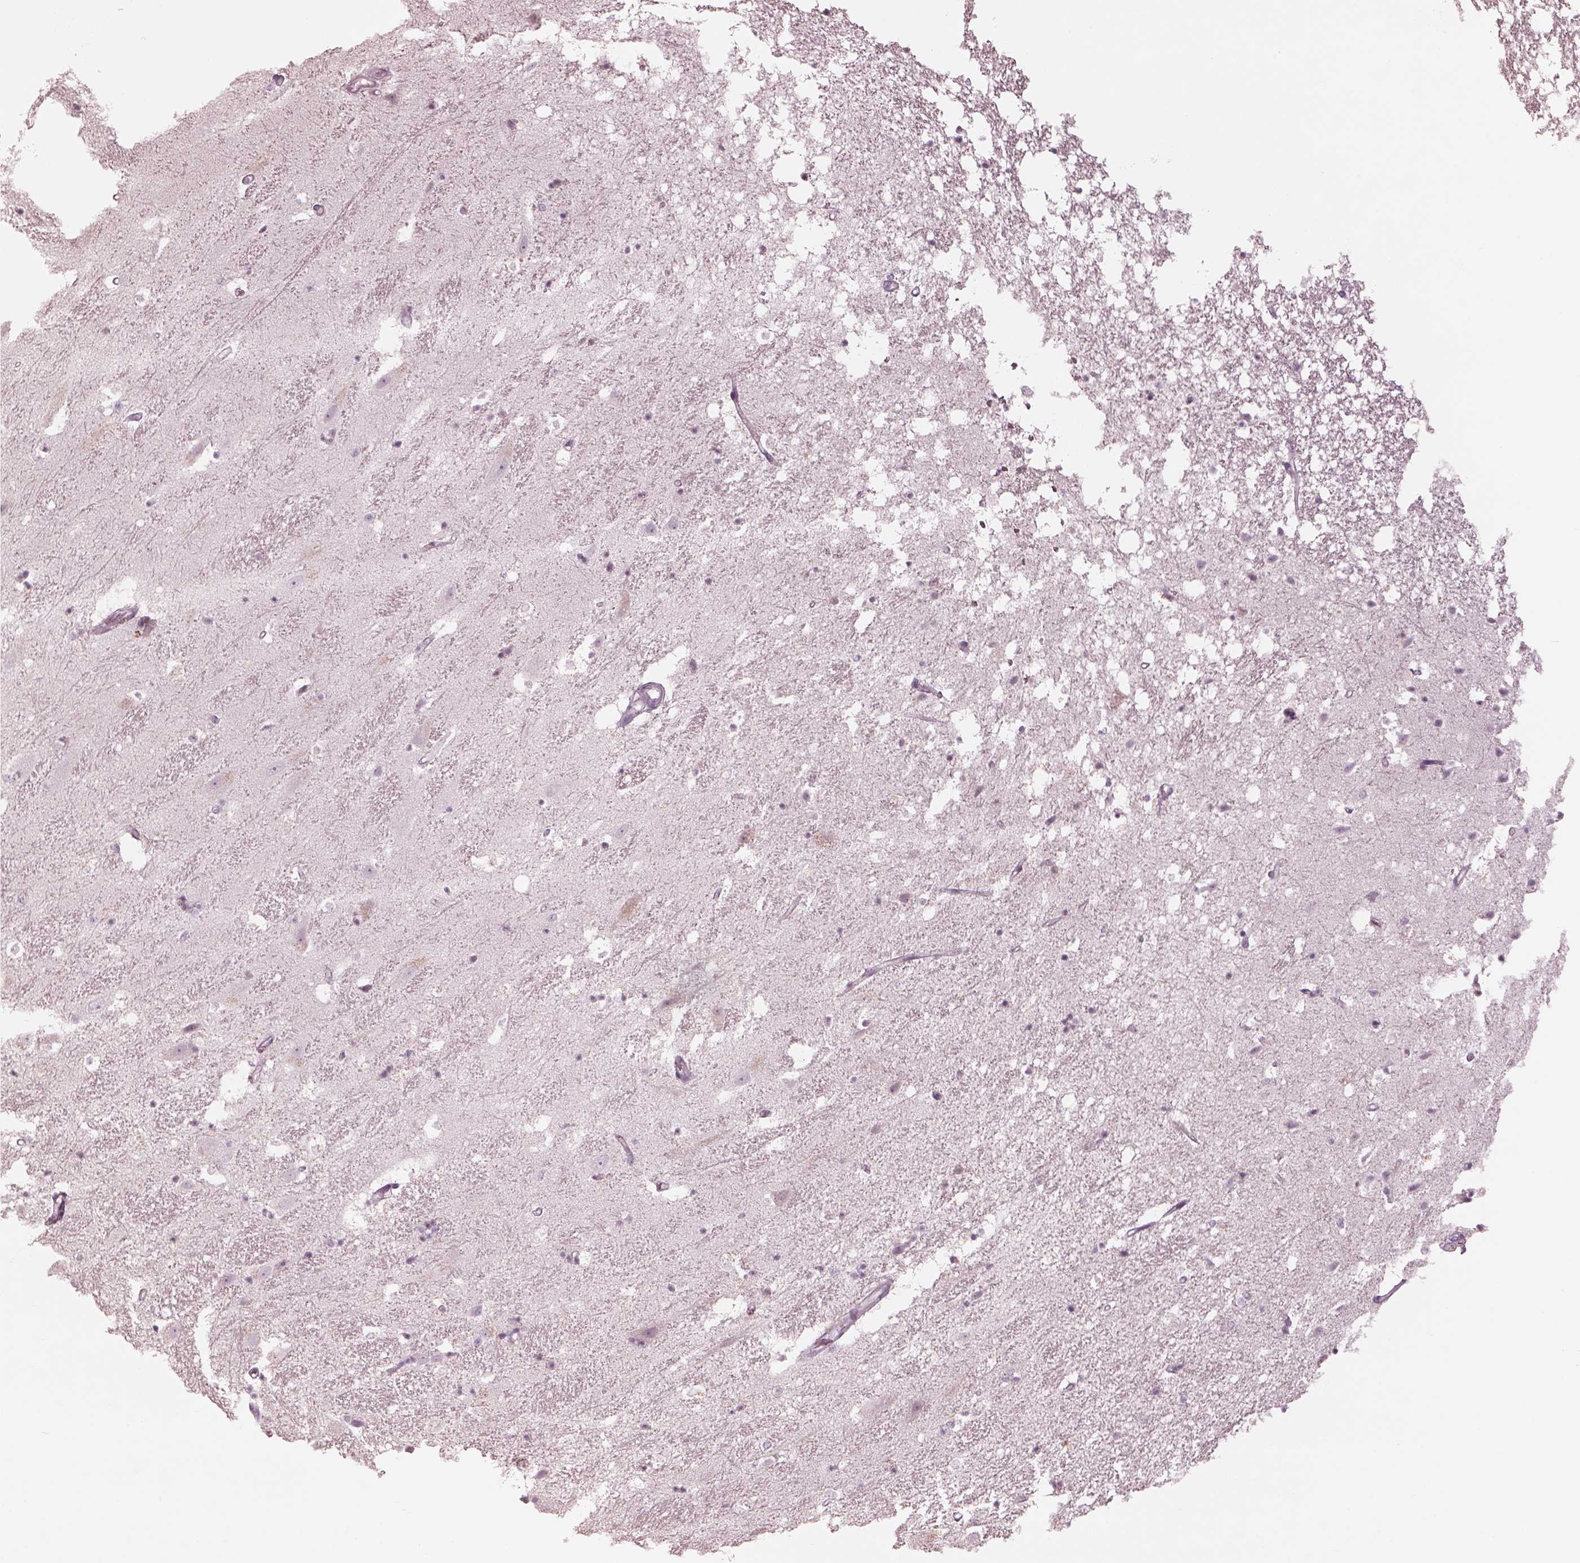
{"staining": {"intensity": "negative", "quantity": "none", "location": "none"}, "tissue": "hippocampus", "cell_type": "Glial cells", "image_type": "normal", "snomed": [{"axis": "morphology", "description": "Normal tissue, NOS"}, {"axis": "topography", "description": "Hippocampus"}], "caption": "Glial cells show no significant staining in normal hippocampus. The staining is performed using DAB brown chromogen with nuclei counter-stained in using hematoxylin.", "gene": "SPATA6L", "patient": {"sex": "male", "age": 49}}